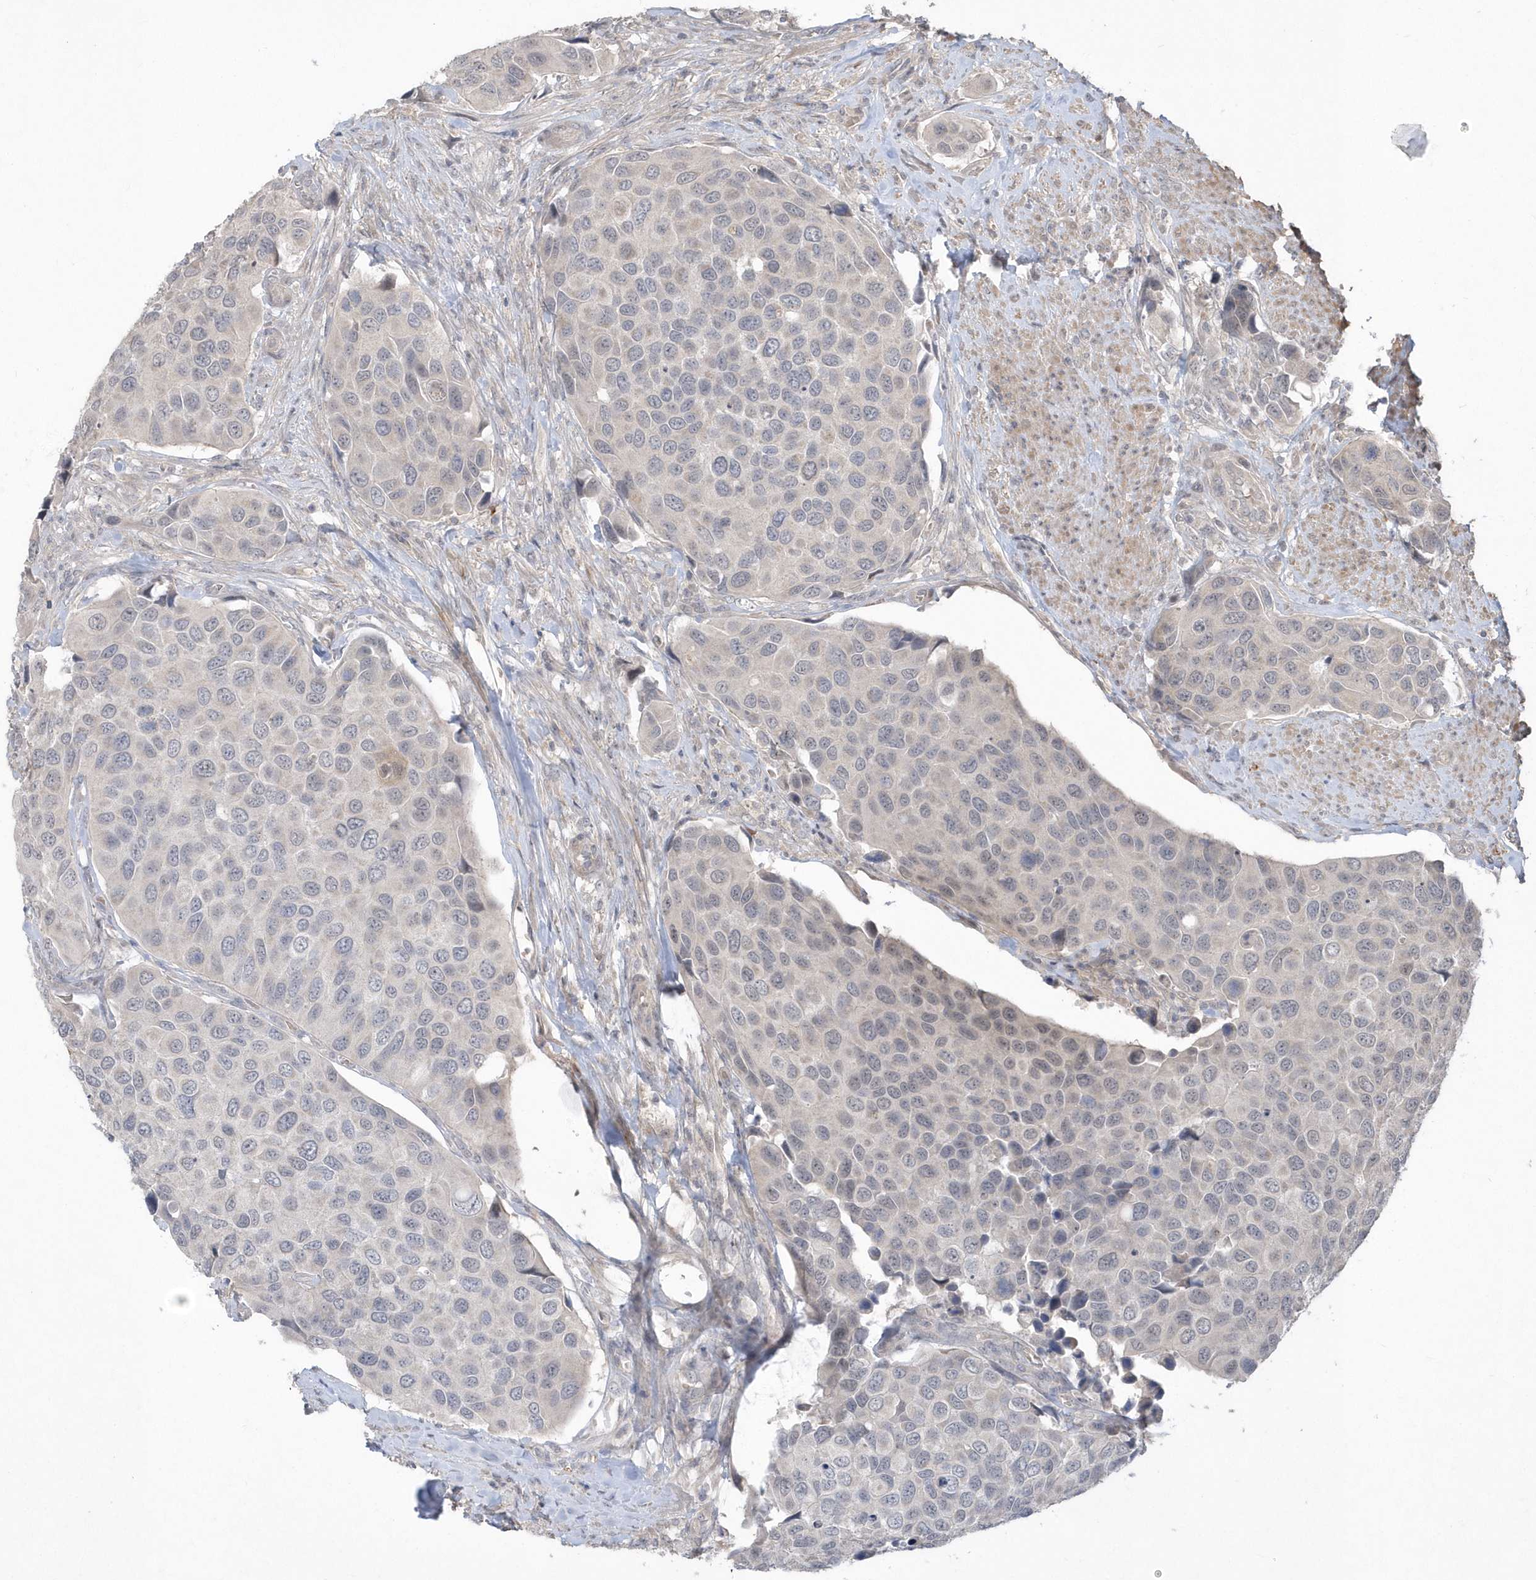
{"staining": {"intensity": "negative", "quantity": "none", "location": "none"}, "tissue": "urothelial cancer", "cell_type": "Tumor cells", "image_type": "cancer", "snomed": [{"axis": "morphology", "description": "Urothelial carcinoma, High grade"}, {"axis": "topography", "description": "Urinary bladder"}], "caption": "Photomicrograph shows no significant protein staining in tumor cells of urothelial cancer. (Stains: DAB (3,3'-diaminobenzidine) immunohistochemistry (IHC) with hematoxylin counter stain, Microscopy: brightfield microscopy at high magnification).", "gene": "TSPEAR", "patient": {"sex": "male", "age": 74}}